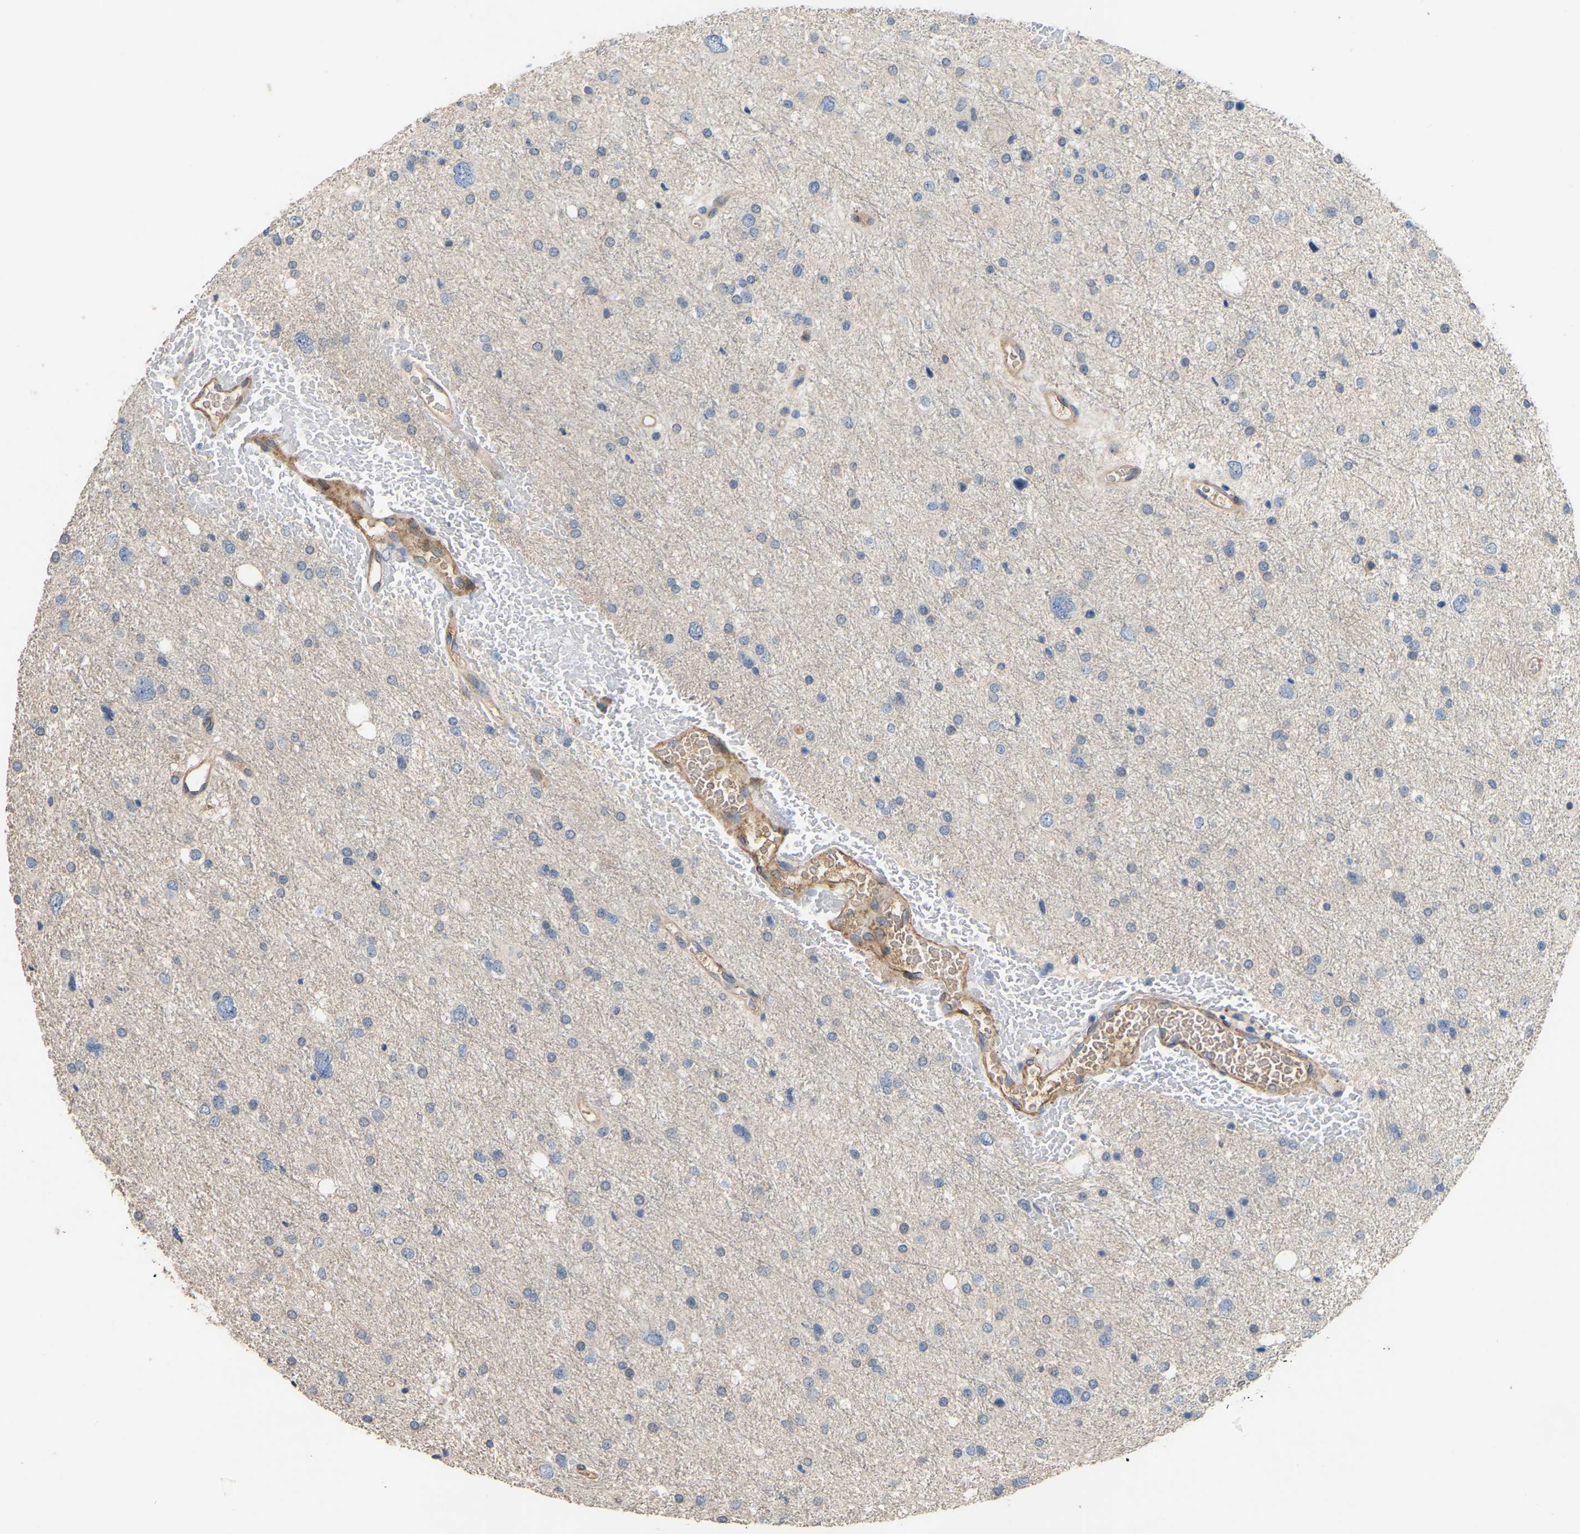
{"staining": {"intensity": "negative", "quantity": "none", "location": "none"}, "tissue": "glioma", "cell_type": "Tumor cells", "image_type": "cancer", "snomed": [{"axis": "morphology", "description": "Glioma, malignant, Low grade"}, {"axis": "topography", "description": "Brain"}], "caption": "An image of human glioma is negative for staining in tumor cells.", "gene": "HIGD2B", "patient": {"sex": "female", "age": 37}}